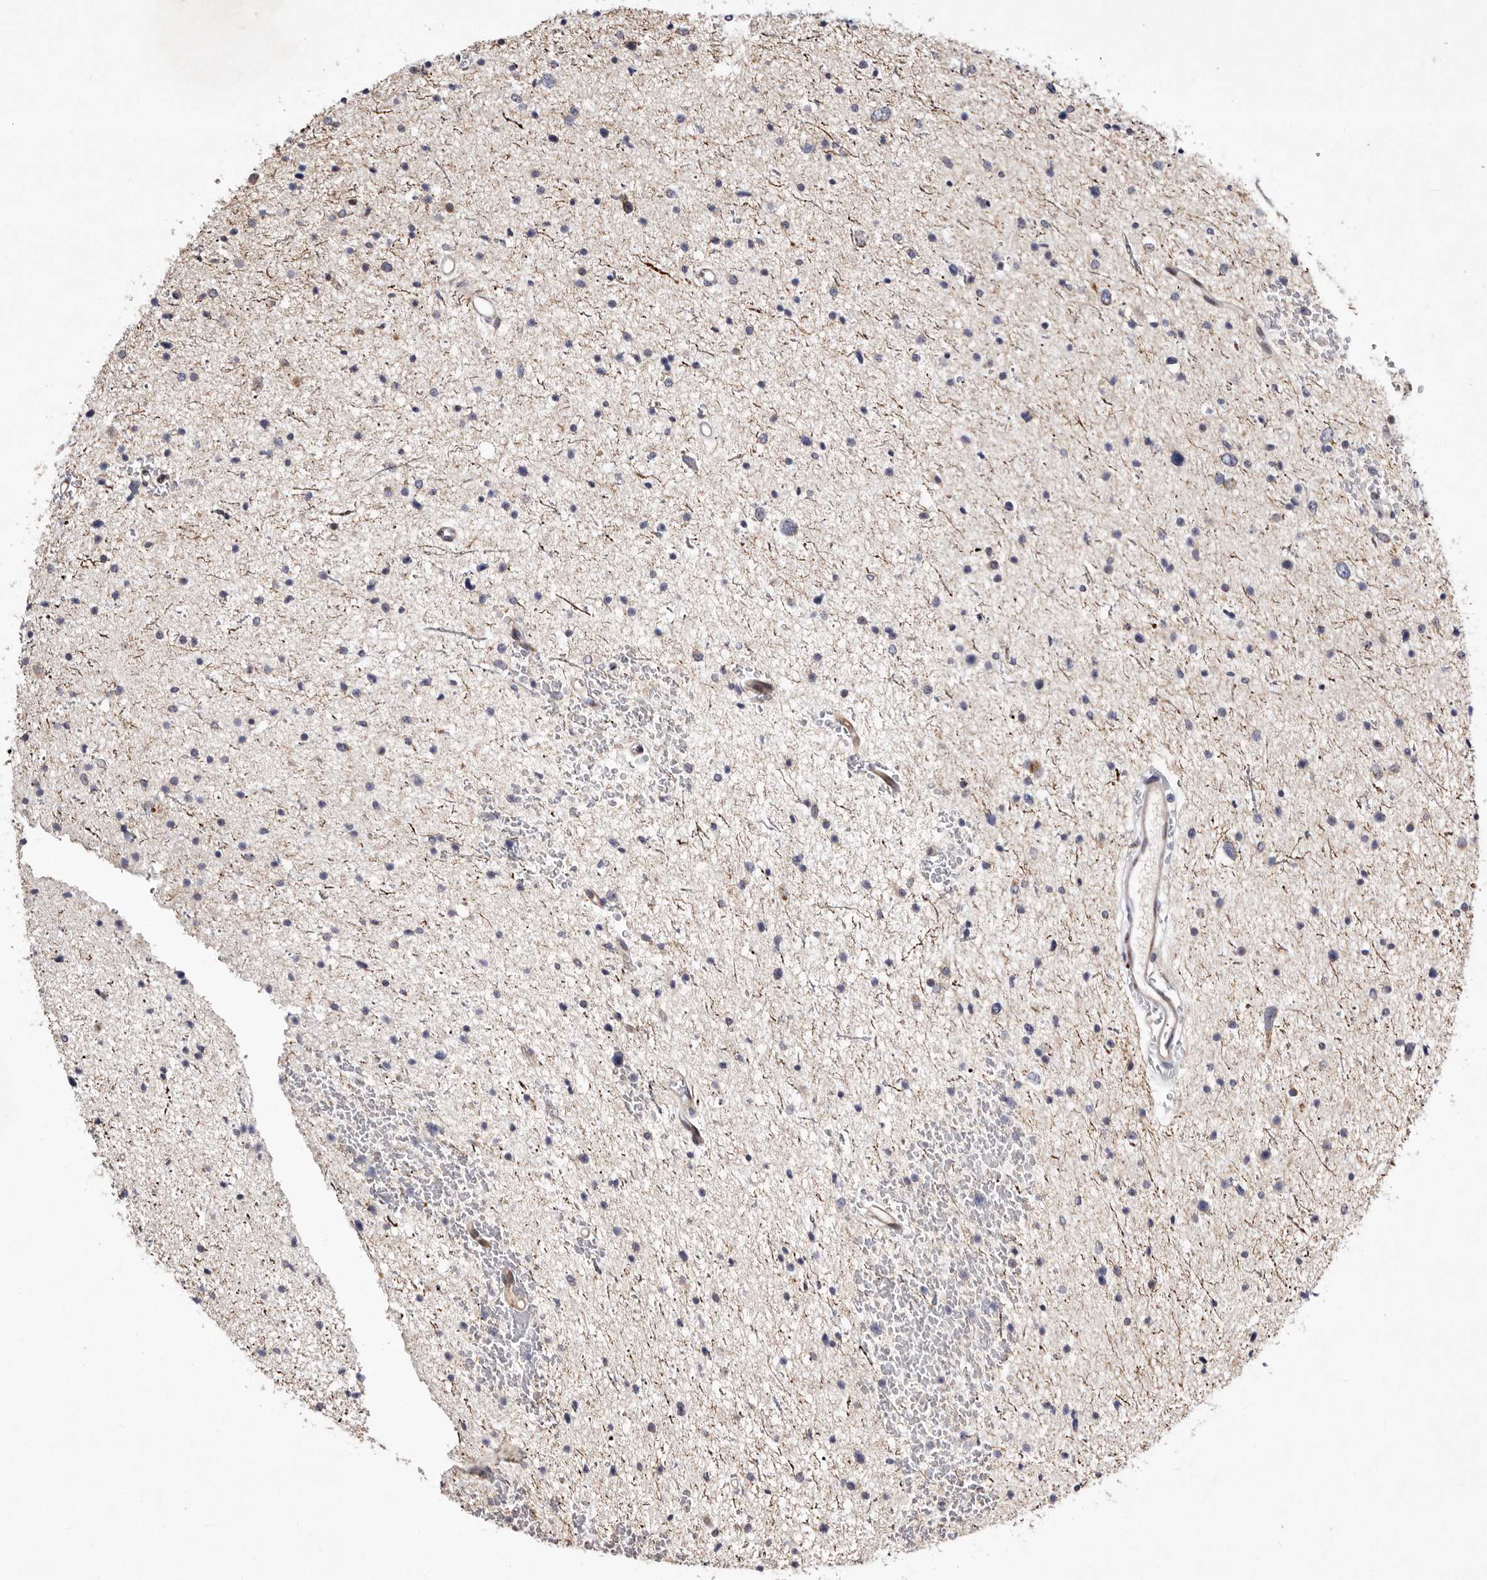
{"staining": {"intensity": "negative", "quantity": "none", "location": "none"}, "tissue": "glioma", "cell_type": "Tumor cells", "image_type": "cancer", "snomed": [{"axis": "morphology", "description": "Glioma, malignant, Low grade"}, {"axis": "topography", "description": "Brain"}], "caption": "Photomicrograph shows no protein expression in tumor cells of glioma tissue.", "gene": "TIMM17B", "patient": {"sex": "female", "age": 37}}